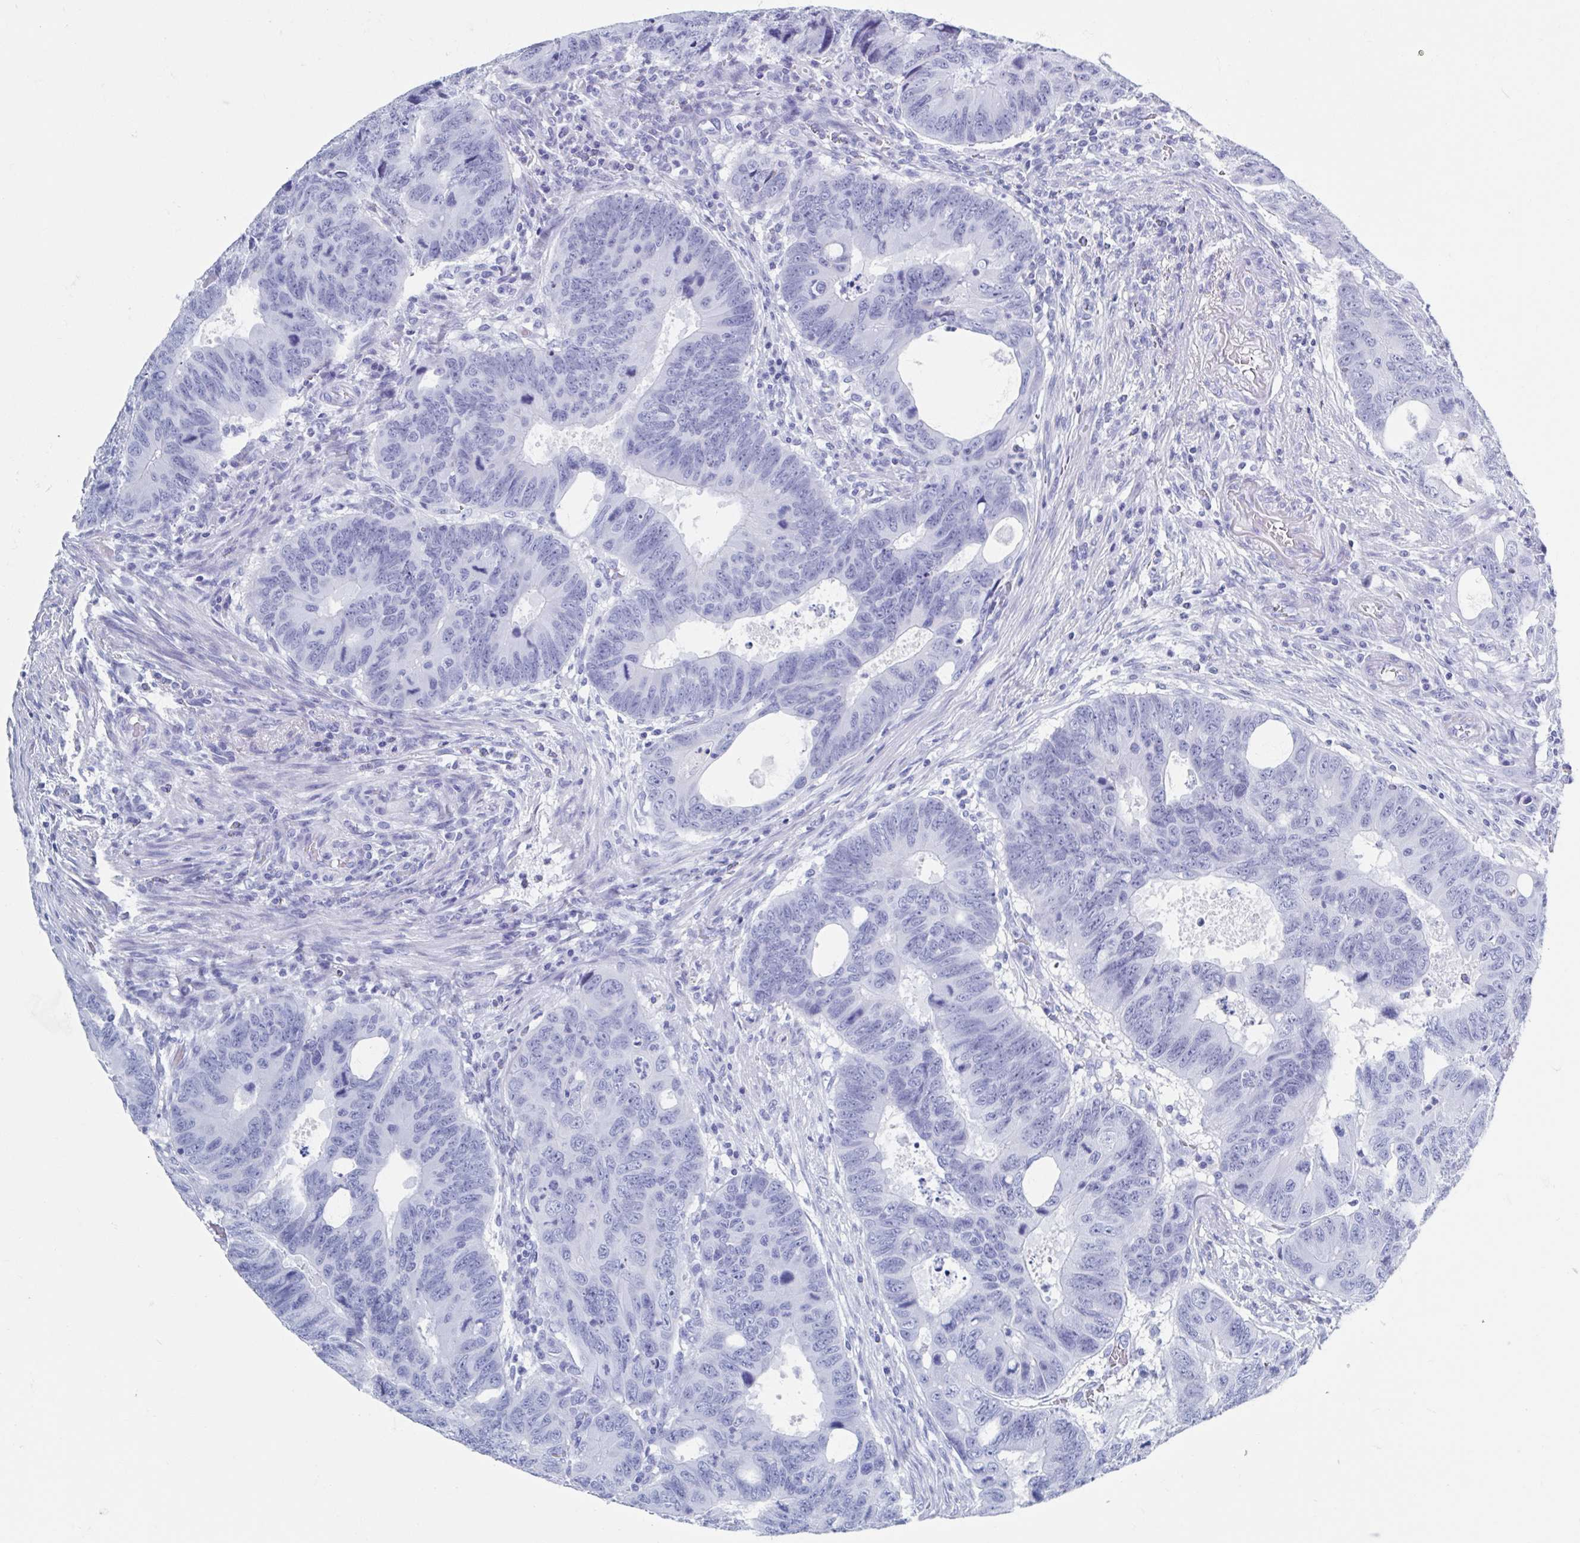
{"staining": {"intensity": "negative", "quantity": "none", "location": "none"}, "tissue": "colorectal cancer", "cell_type": "Tumor cells", "image_type": "cancer", "snomed": [{"axis": "morphology", "description": "Adenocarcinoma, NOS"}, {"axis": "topography", "description": "Colon"}], "caption": "A histopathology image of adenocarcinoma (colorectal) stained for a protein reveals no brown staining in tumor cells.", "gene": "C10orf53", "patient": {"sex": "male", "age": 62}}